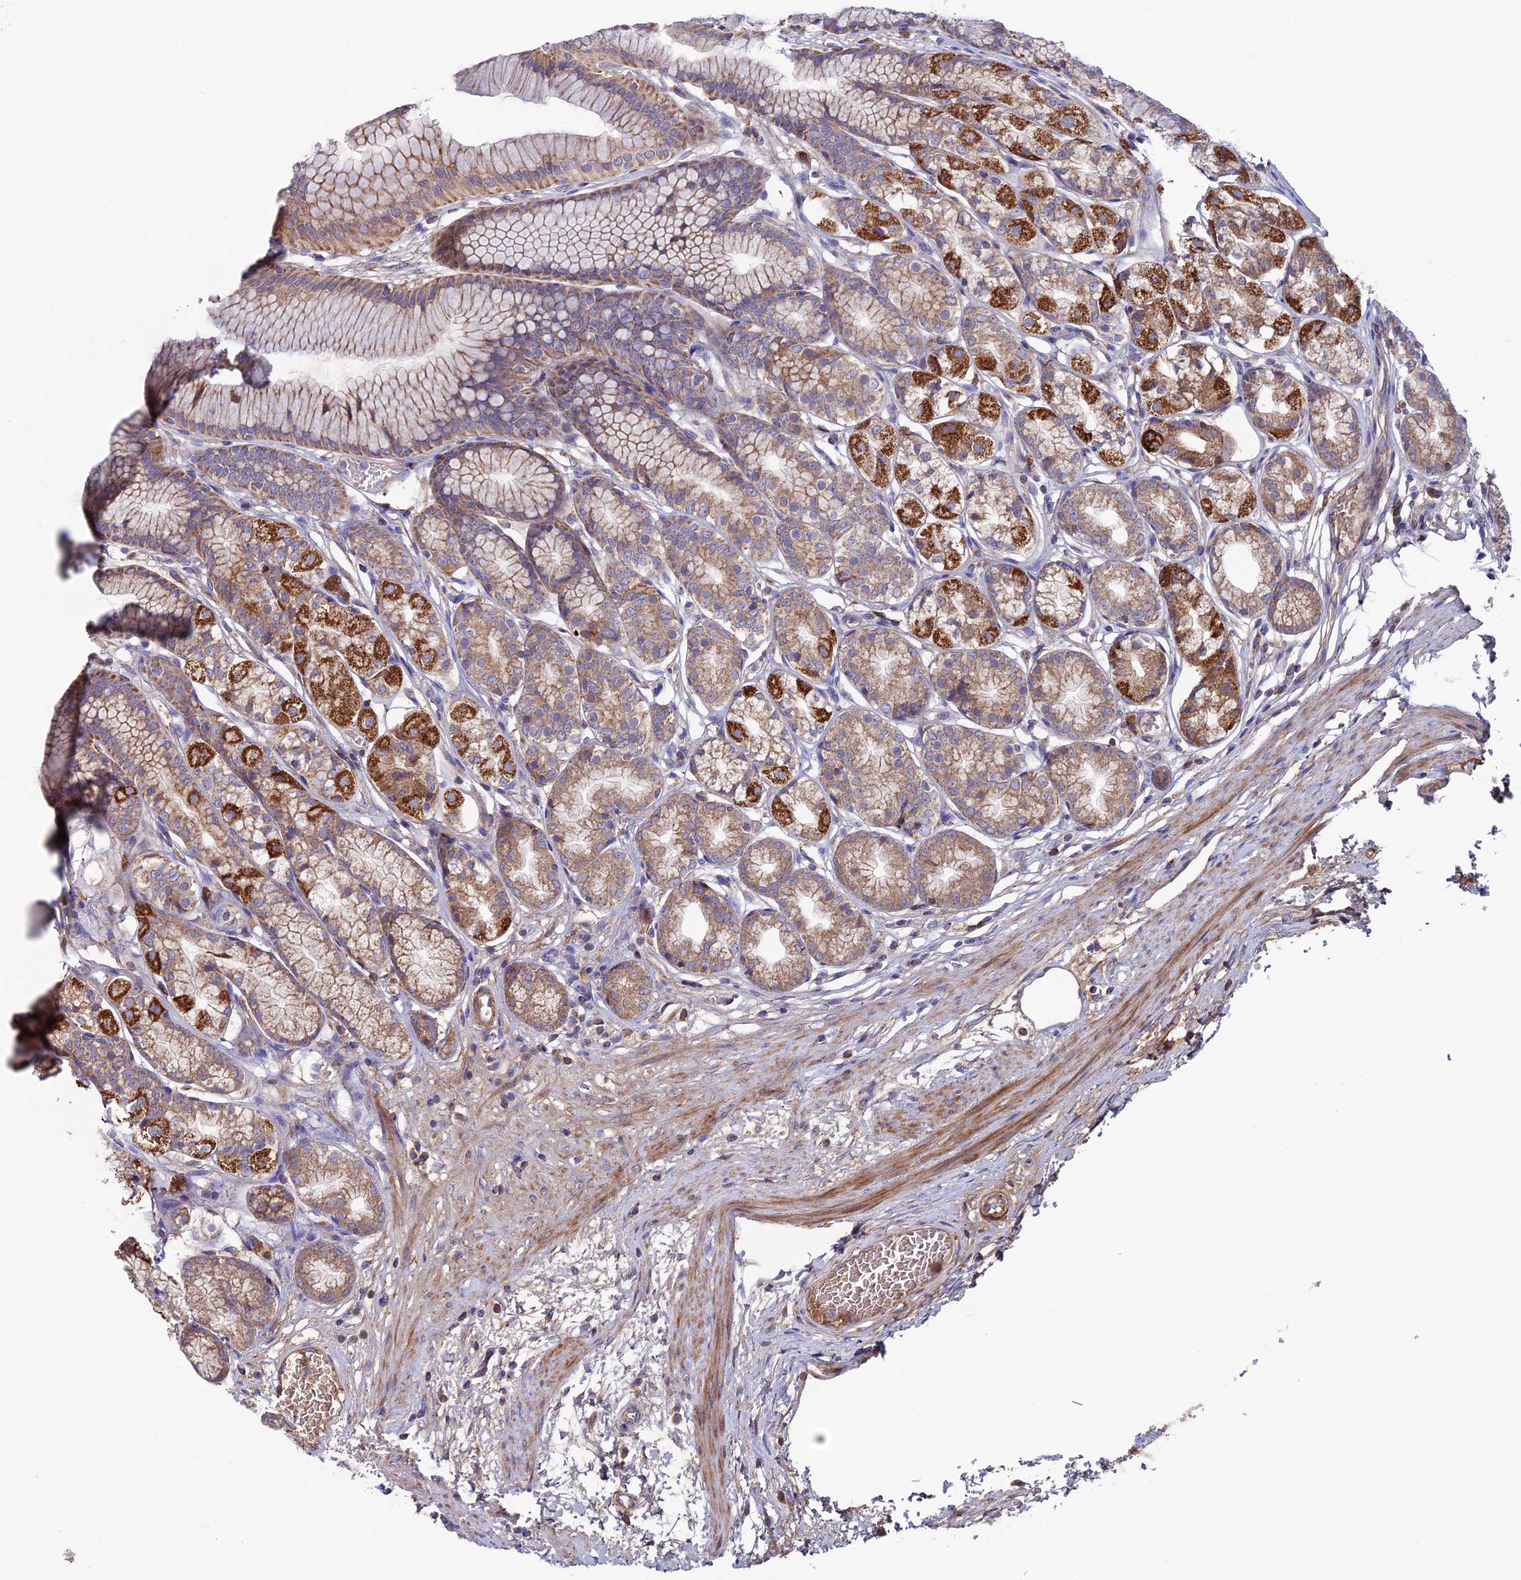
{"staining": {"intensity": "strong", "quantity": ">75%", "location": "cytoplasmic/membranous"}, "tissue": "stomach", "cell_type": "Glandular cells", "image_type": "normal", "snomed": [{"axis": "morphology", "description": "Normal tissue, NOS"}, {"axis": "morphology", "description": "Adenocarcinoma, NOS"}, {"axis": "morphology", "description": "Adenocarcinoma, High grade"}, {"axis": "topography", "description": "Stomach, upper"}, {"axis": "topography", "description": "Stomach"}], "caption": "Immunohistochemical staining of benign human stomach displays >75% levels of strong cytoplasmic/membranous protein expression in approximately >75% of glandular cells. The staining was performed using DAB to visualize the protein expression in brown, while the nuclei were stained in blue with hematoxylin (Magnification: 20x).", "gene": "SLC15A5", "patient": {"sex": "female", "age": 65}}